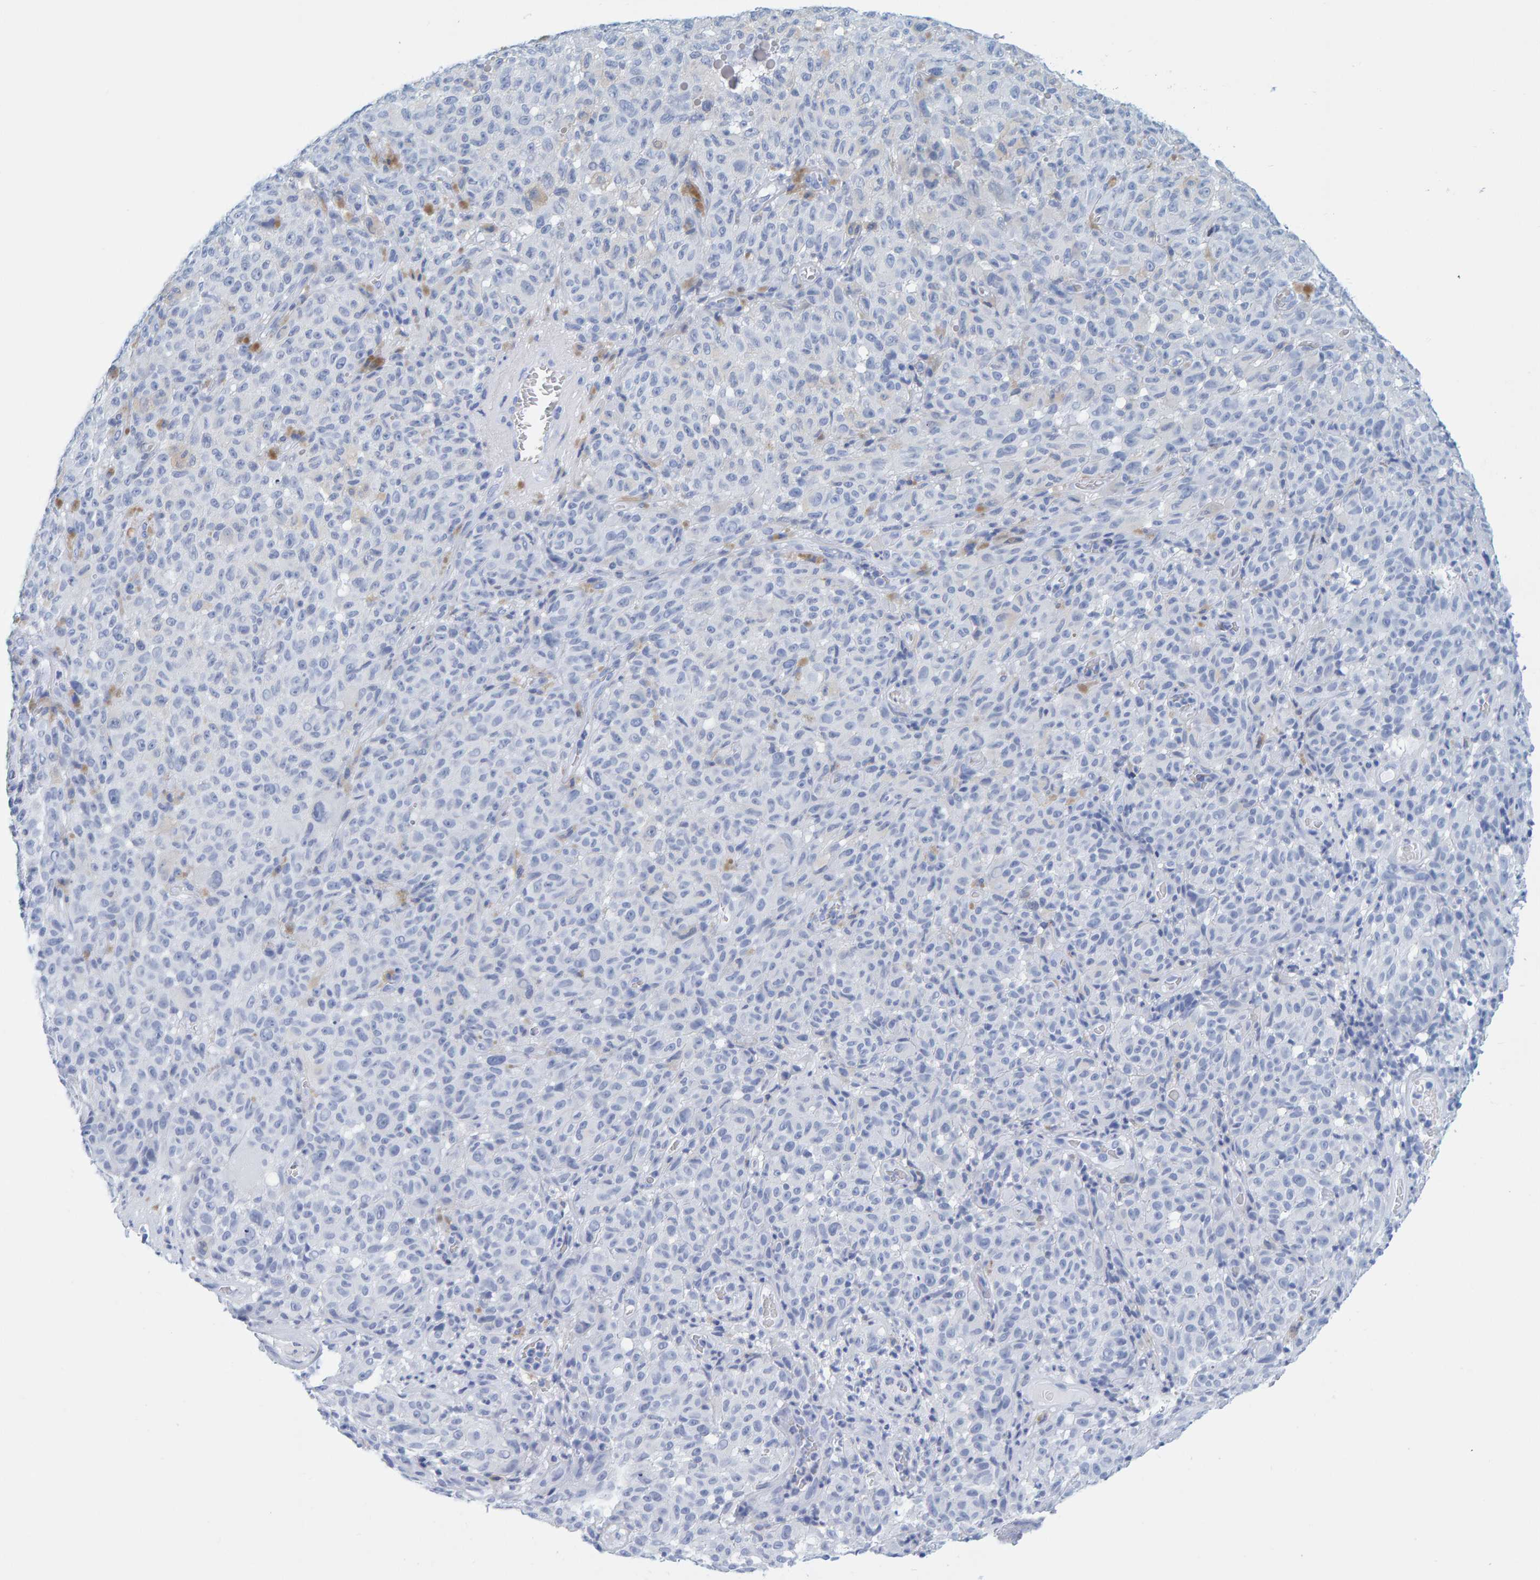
{"staining": {"intensity": "negative", "quantity": "none", "location": "none"}, "tissue": "melanoma", "cell_type": "Tumor cells", "image_type": "cancer", "snomed": [{"axis": "morphology", "description": "Malignant melanoma, NOS"}, {"axis": "topography", "description": "Skin"}], "caption": "Image shows no protein expression in tumor cells of malignant melanoma tissue.", "gene": "SFTPC", "patient": {"sex": "female", "age": 82}}